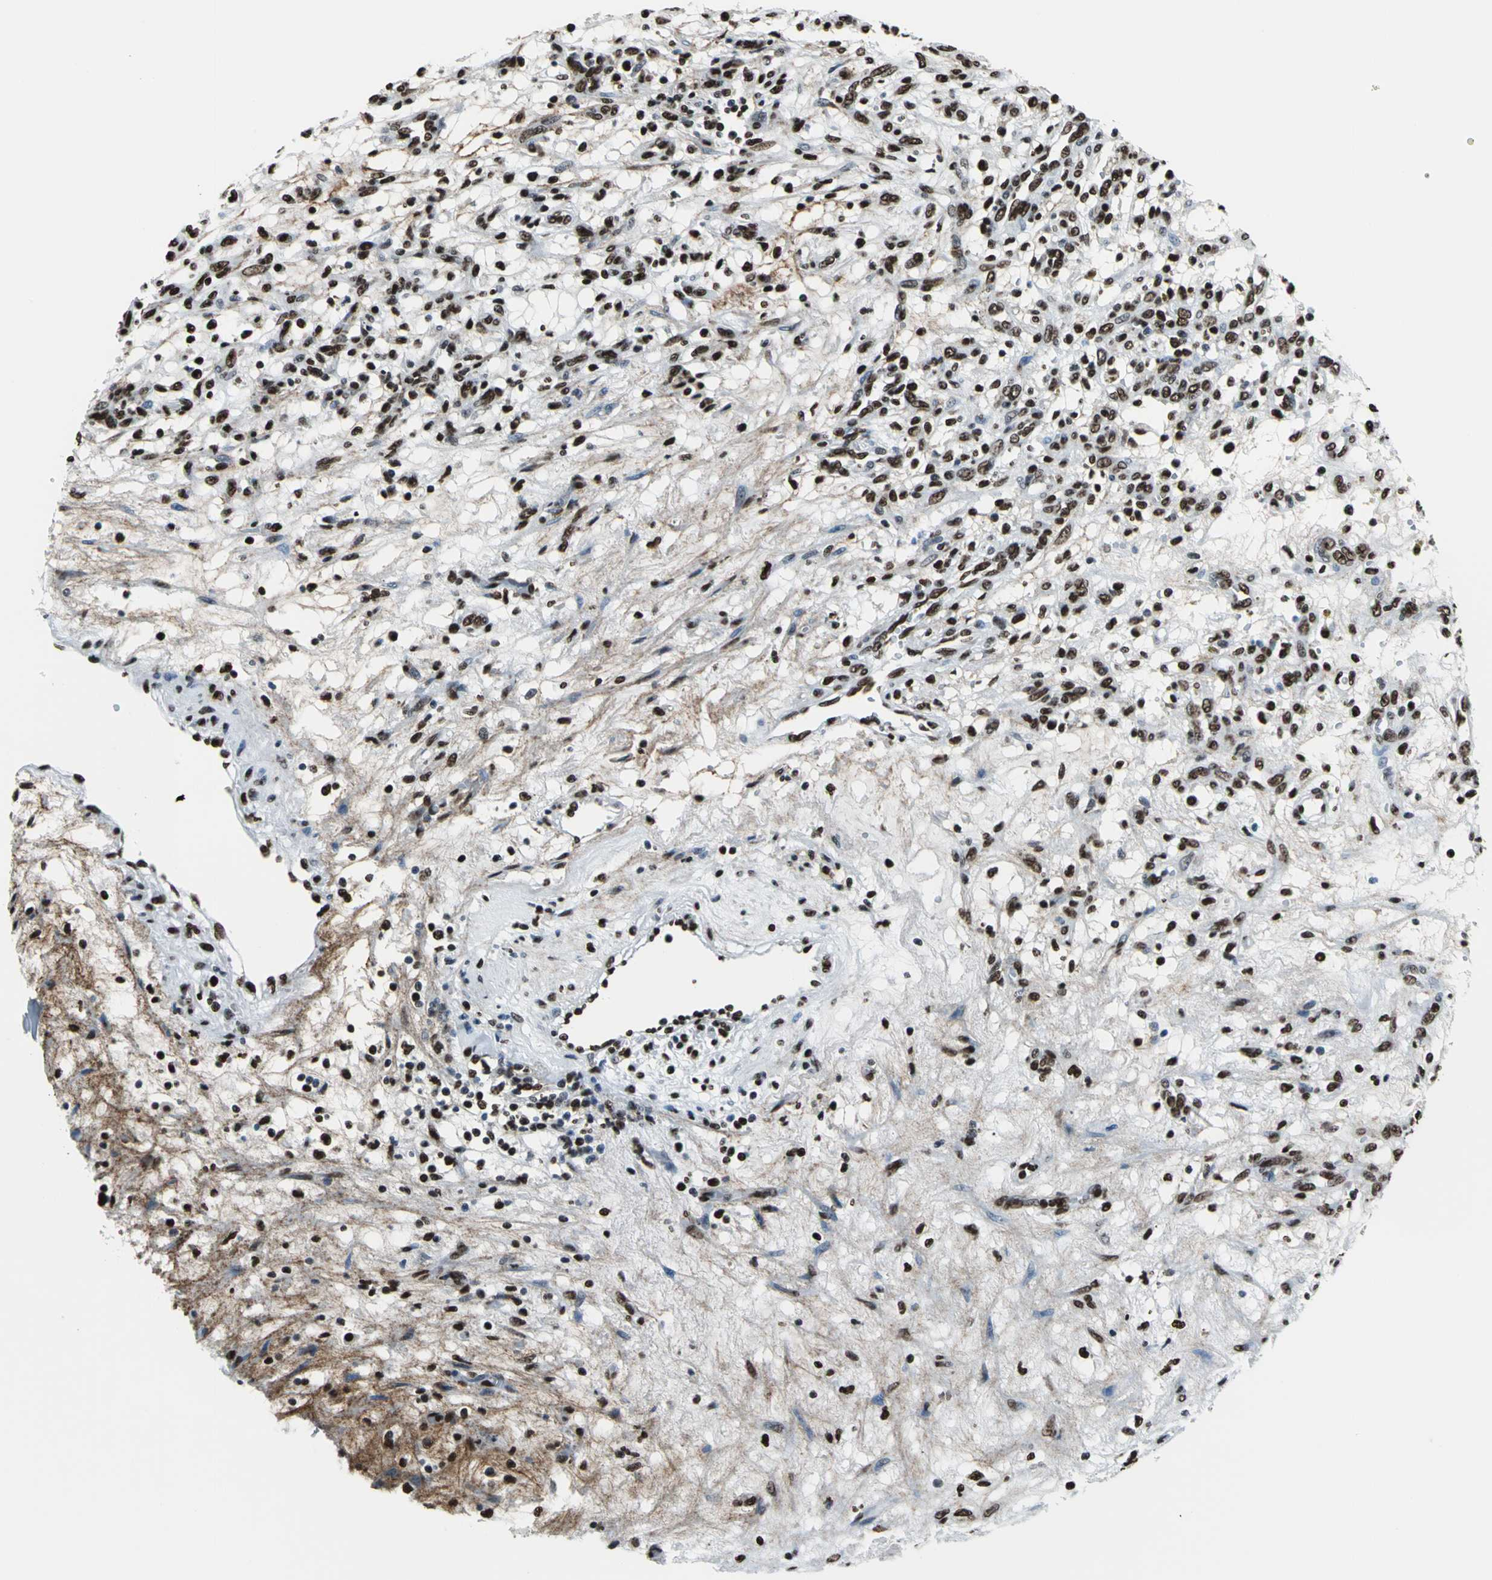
{"staining": {"intensity": "strong", "quantity": ">75%", "location": "nuclear"}, "tissue": "renal cancer", "cell_type": "Tumor cells", "image_type": "cancer", "snomed": [{"axis": "morphology", "description": "Adenocarcinoma, NOS"}, {"axis": "topography", "description": "Kidney"}], "caption": "Immunohistochemical staining of human adenocarcinoma (renal) displays high levels of strong nuclear positivity in about >75% of tumor cells. (DAB (3,3'-diaminobenzidine) = brown stain, brightfield microscopy at high magnification).", "gene": "APEX1", "patient": {"sex": "female", "age": 57}}